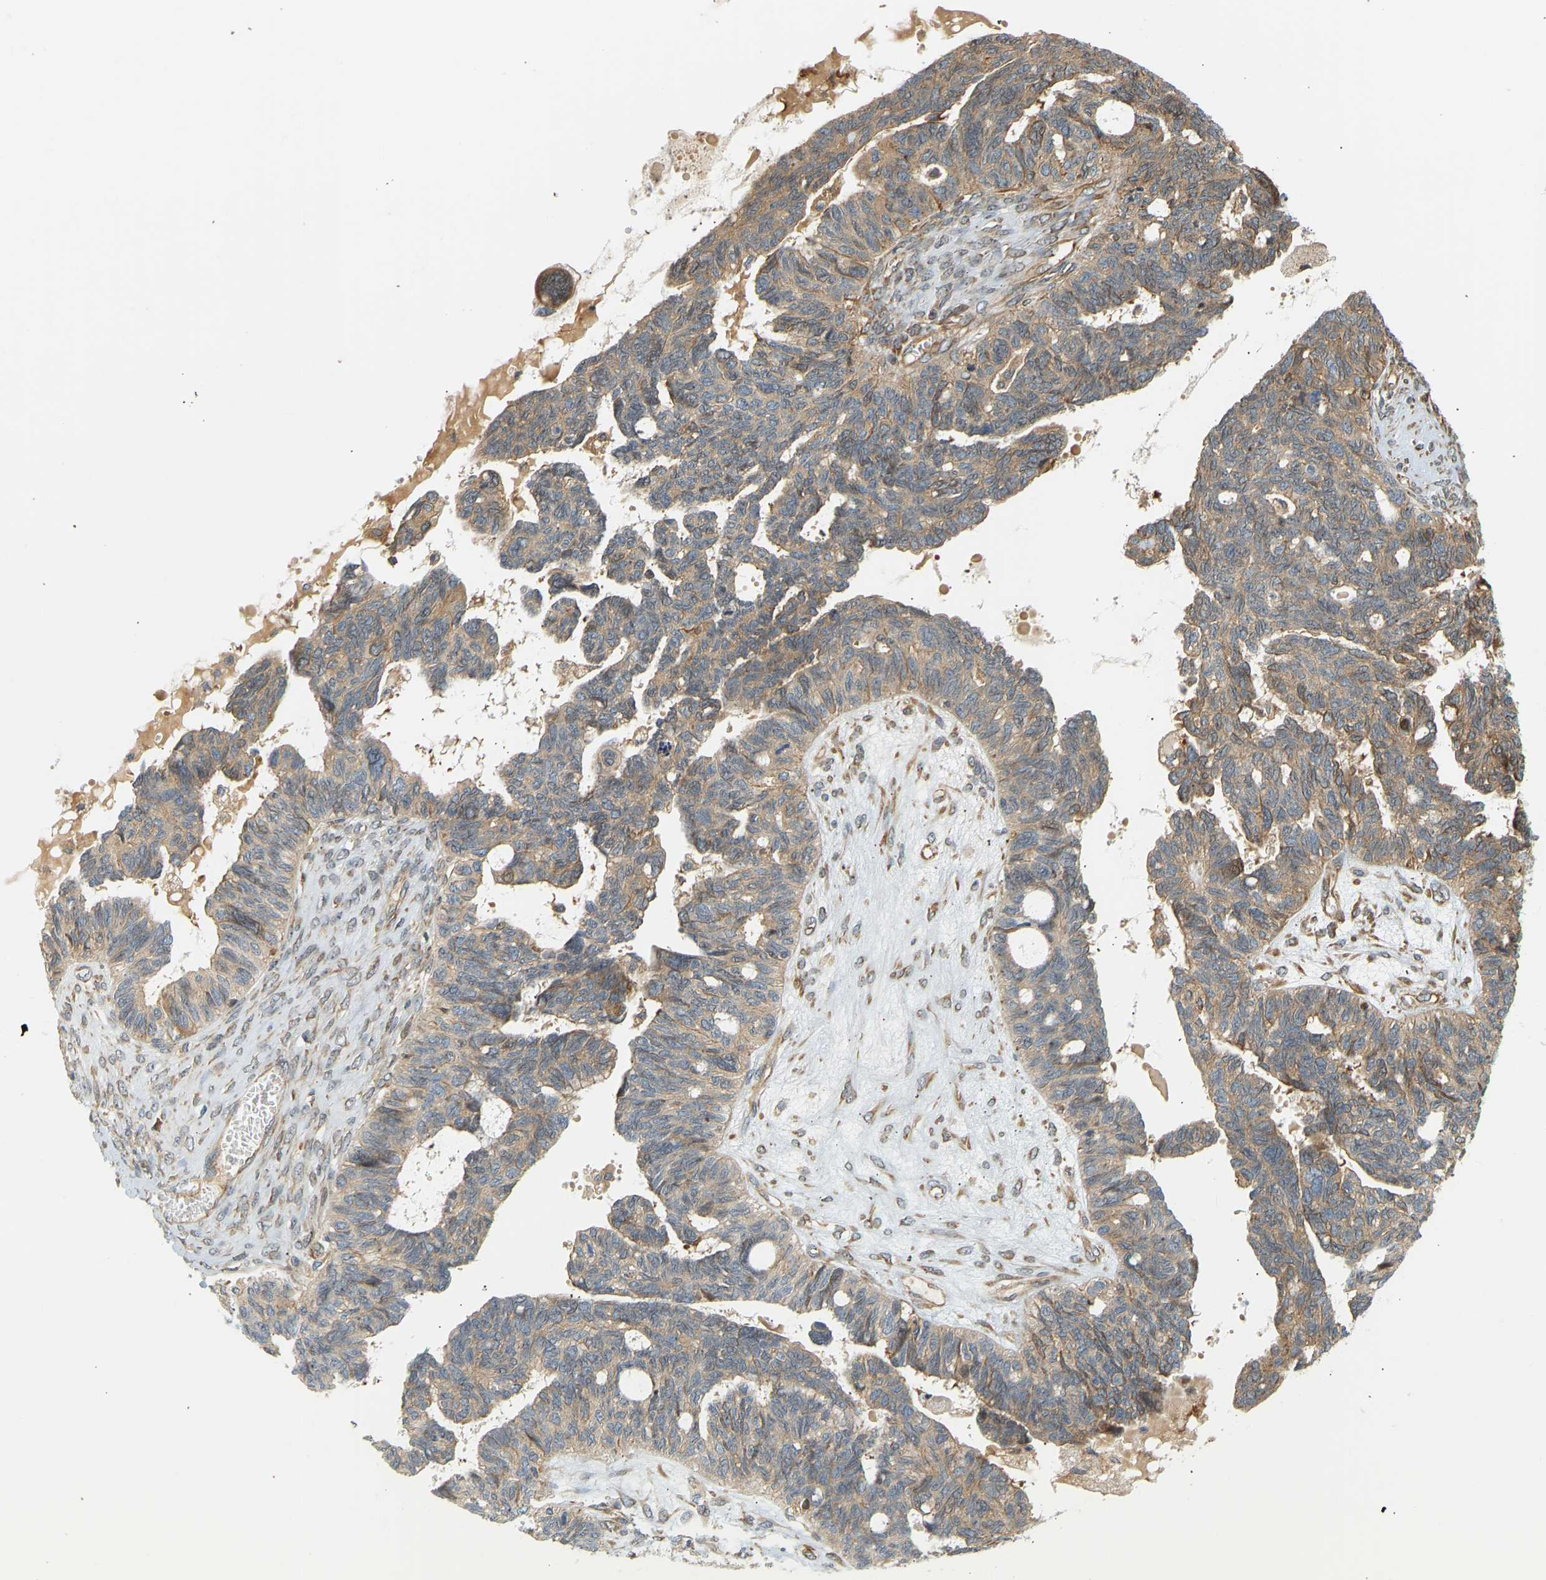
{"staining": {"intensity": "moderate", "quantity": "25%-75%", "location": "cytoplasmic/membranous"}, "tissue": "ovarian cancer", "cell_type": "Tumor cells", "image_type": "cancer", "snomed": [{"axis": "morphology", "description": "Cystadenocarcinoma, serous, NOS"}, {"axis": "topography", "description": "Ovary"}], "caption": "Protein expression analysis of ovarian cancer exhibits moderate cytoplasmic/membranous expression in about 25%-75% of tumor cells.", "gene": "CEP57", "patient": {"sex": "female", "age": 79}}